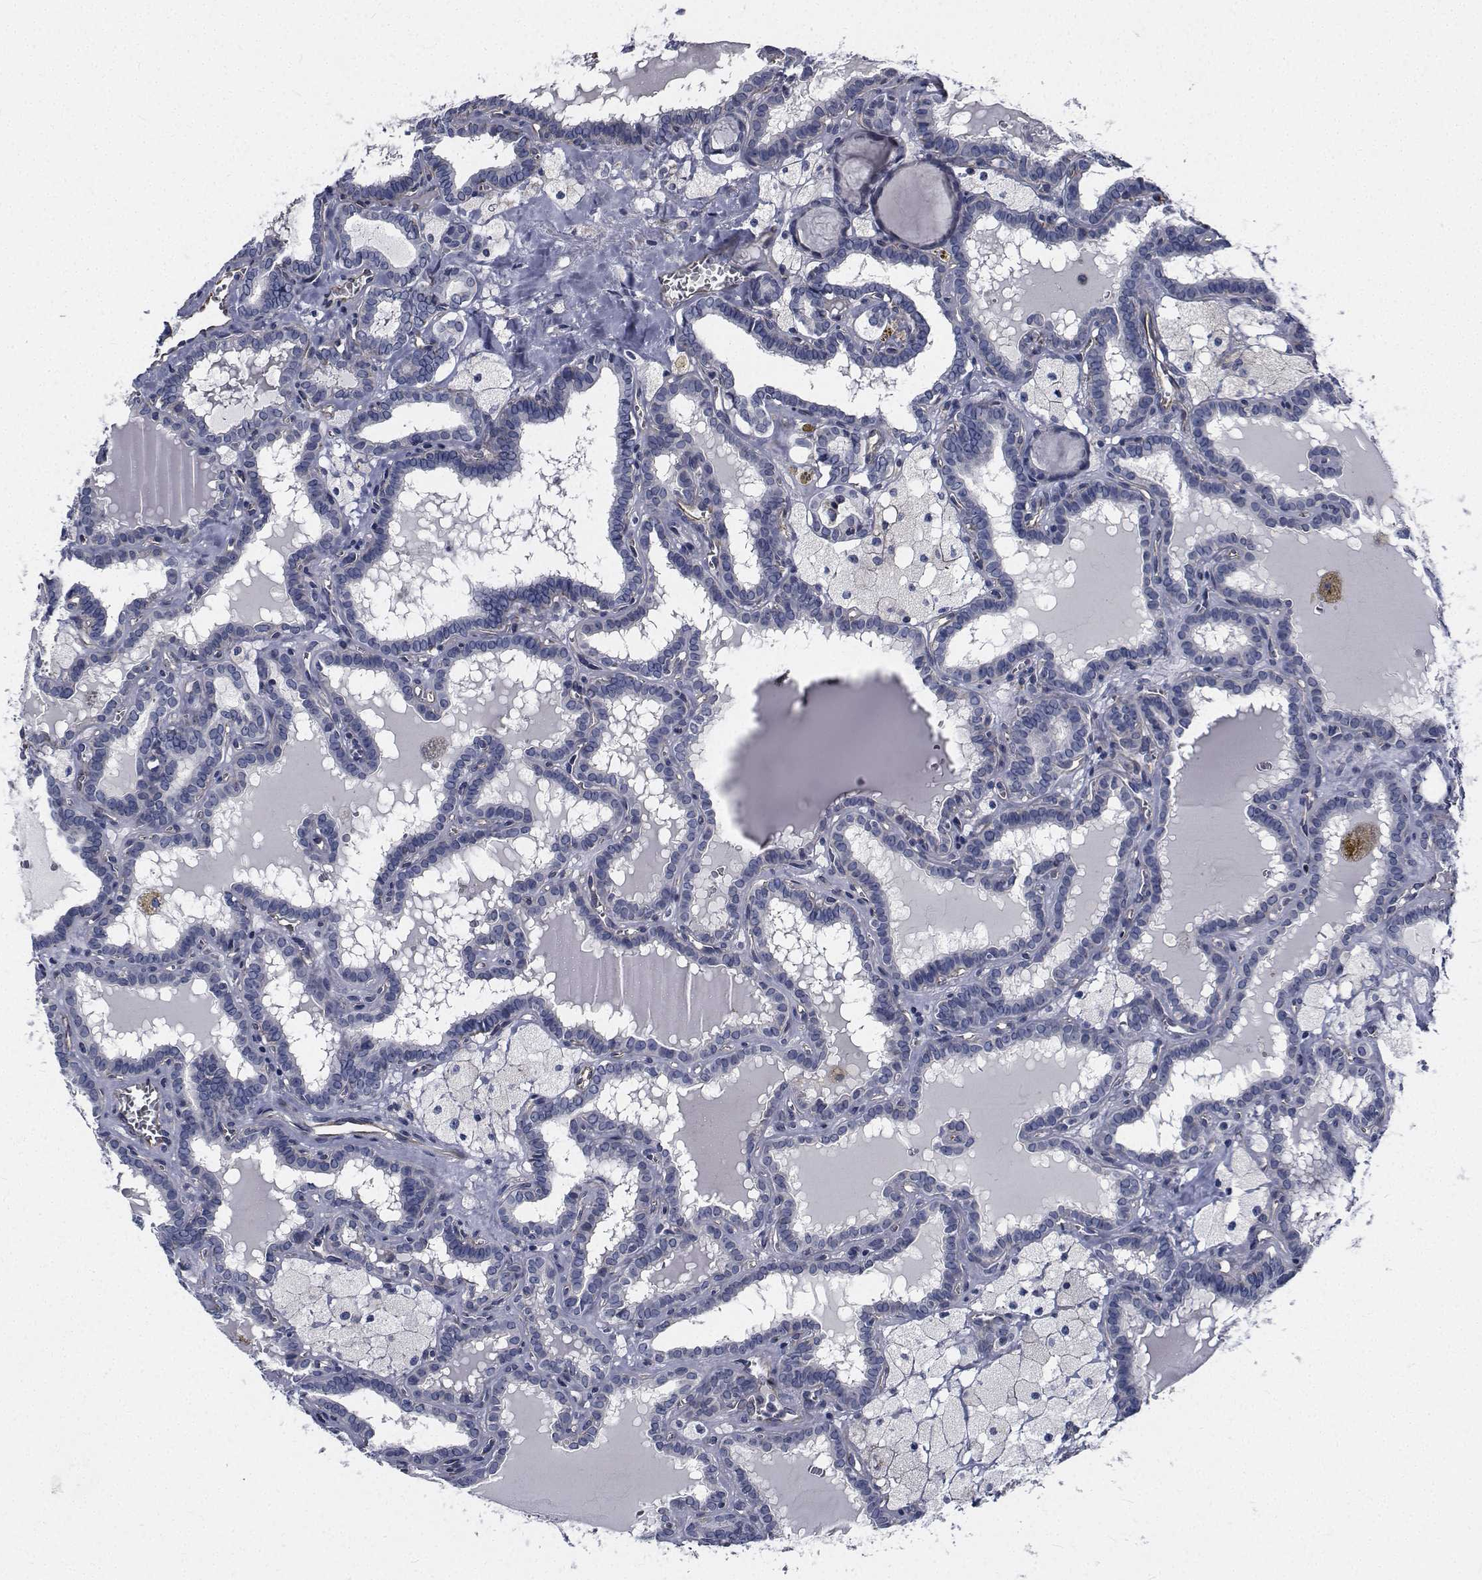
{"staining": {"intensity": "negative", "quantity": "none", "location": "none"}, "tissue": "thyroid cancer", "cell_type": "Tumor cells", "image_type": "cancer", "snomed": [{"axis": "morphology", "description": "Papillary adenocarcinoma, NOS"}, {"axis": "topography", "description": "Thyroid gland"}], "caption": "IHC micrograph of neoplastic tissue: human thyroid papillary adenocarcinoma stained with DAB displays no significant protein staining in tumor cells.", "gene": "TTBK1", "patient": {"sex": "female", "age": 39}}